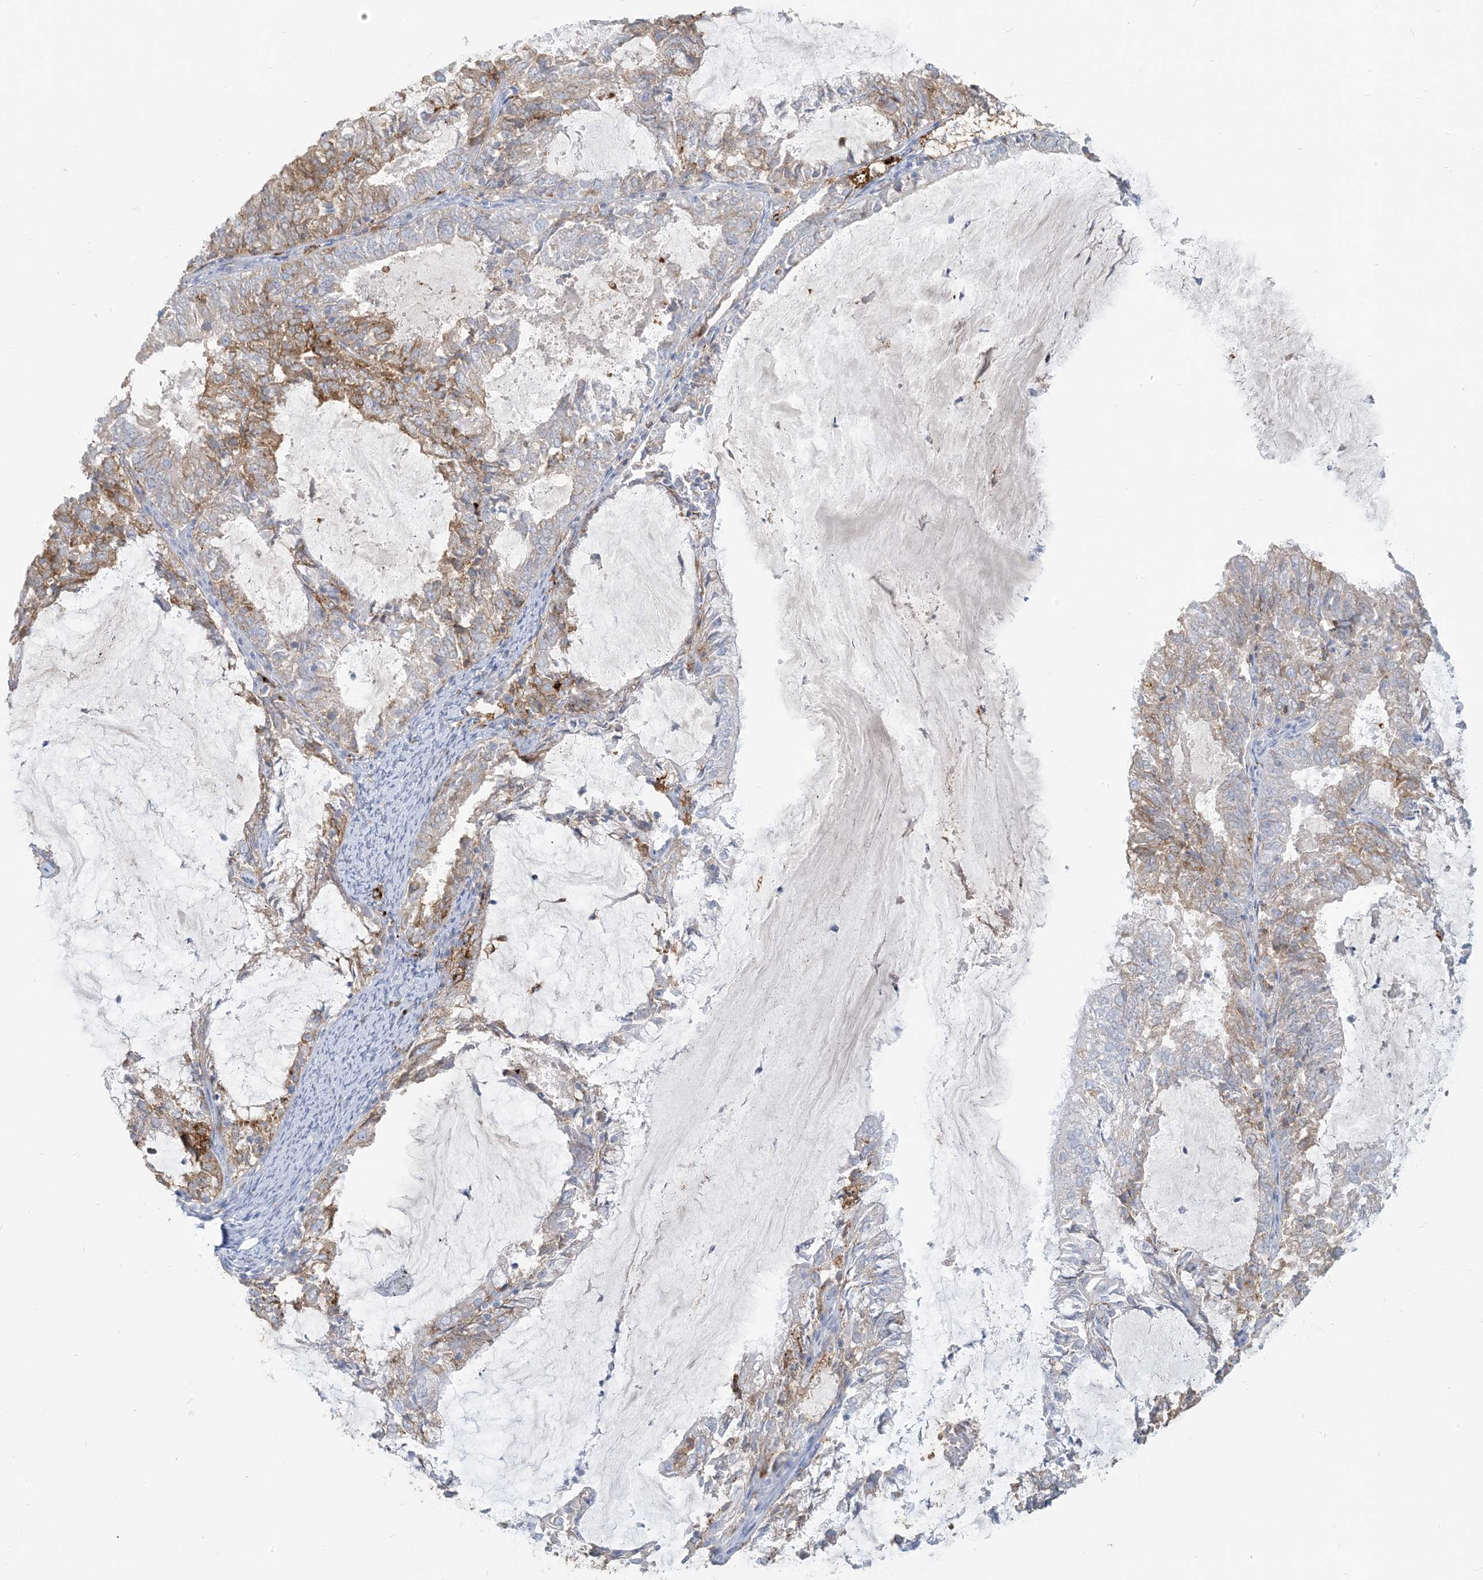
{"staining": {"intensity": "moderate", "quantity": "25%-75%", "location": "cytoplasmic/membranous"}, "tissue": "endometrial cancer", "cell_type": "Tumor cells", "image_type": "cancer", "snomed": [{"axis": "morphology", "description": "Adenocarcinoma, NOS"}, {"axis": "topography", "description": "Endometrium"}], "caption": "Immunohistochemistry (IHC) of human endometrial cancer (adenocarcinoma) exhibits medium levels of moderate cytoplasmic/membranous positivity in approximately 25%-75% of tumor cells. (DAB (3,3'-diaminobenzidine) = brown stain, brightfield microscopy at high magnification).", "gene": "HLA-DRB1", "patient": {"sex": "female", "age": 57}}